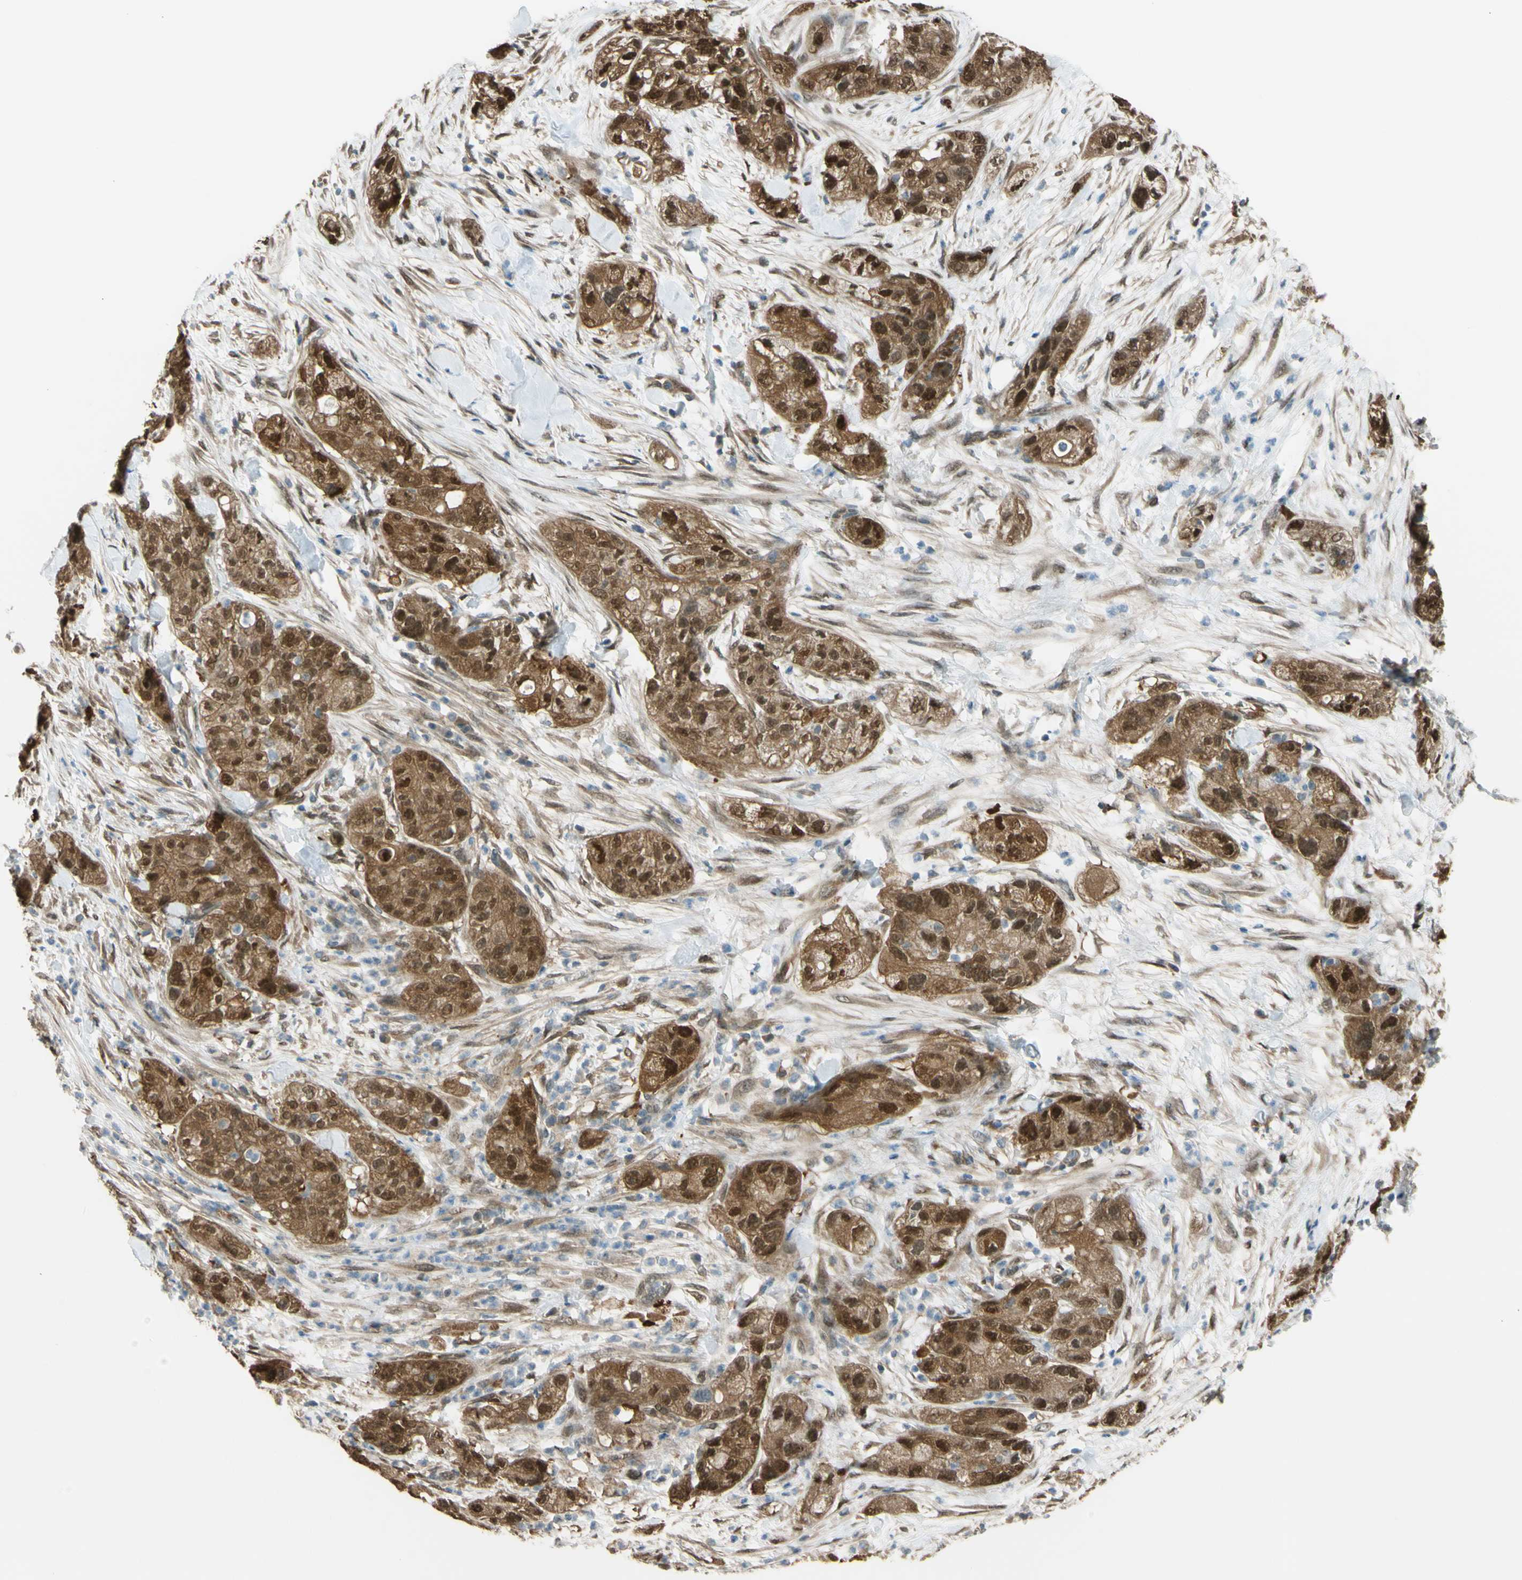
{"staining": {"intensity": "strong", "quantity": ">75%", "location": "cytoplasmic/membranous,nuclear"}, "tissue": "pancreatic cancer", "cell_type": "Tumor cells", "image_type": "cancer", "snomed": [{"axis": "morphology", "description": "Adenocarcinoma, NOS"}, {"axis": "topography", "description": "Pancreas"}], "caption": "Adenocarcinoma (pancreatic) tissue shows strong cytoplasmic/membranous and nuclear staining in about >75% of tumor cells, visualized by immunohistochemistry.", "gene": "YWHAQ", "patient": {"sex": "female", "age": 78}}